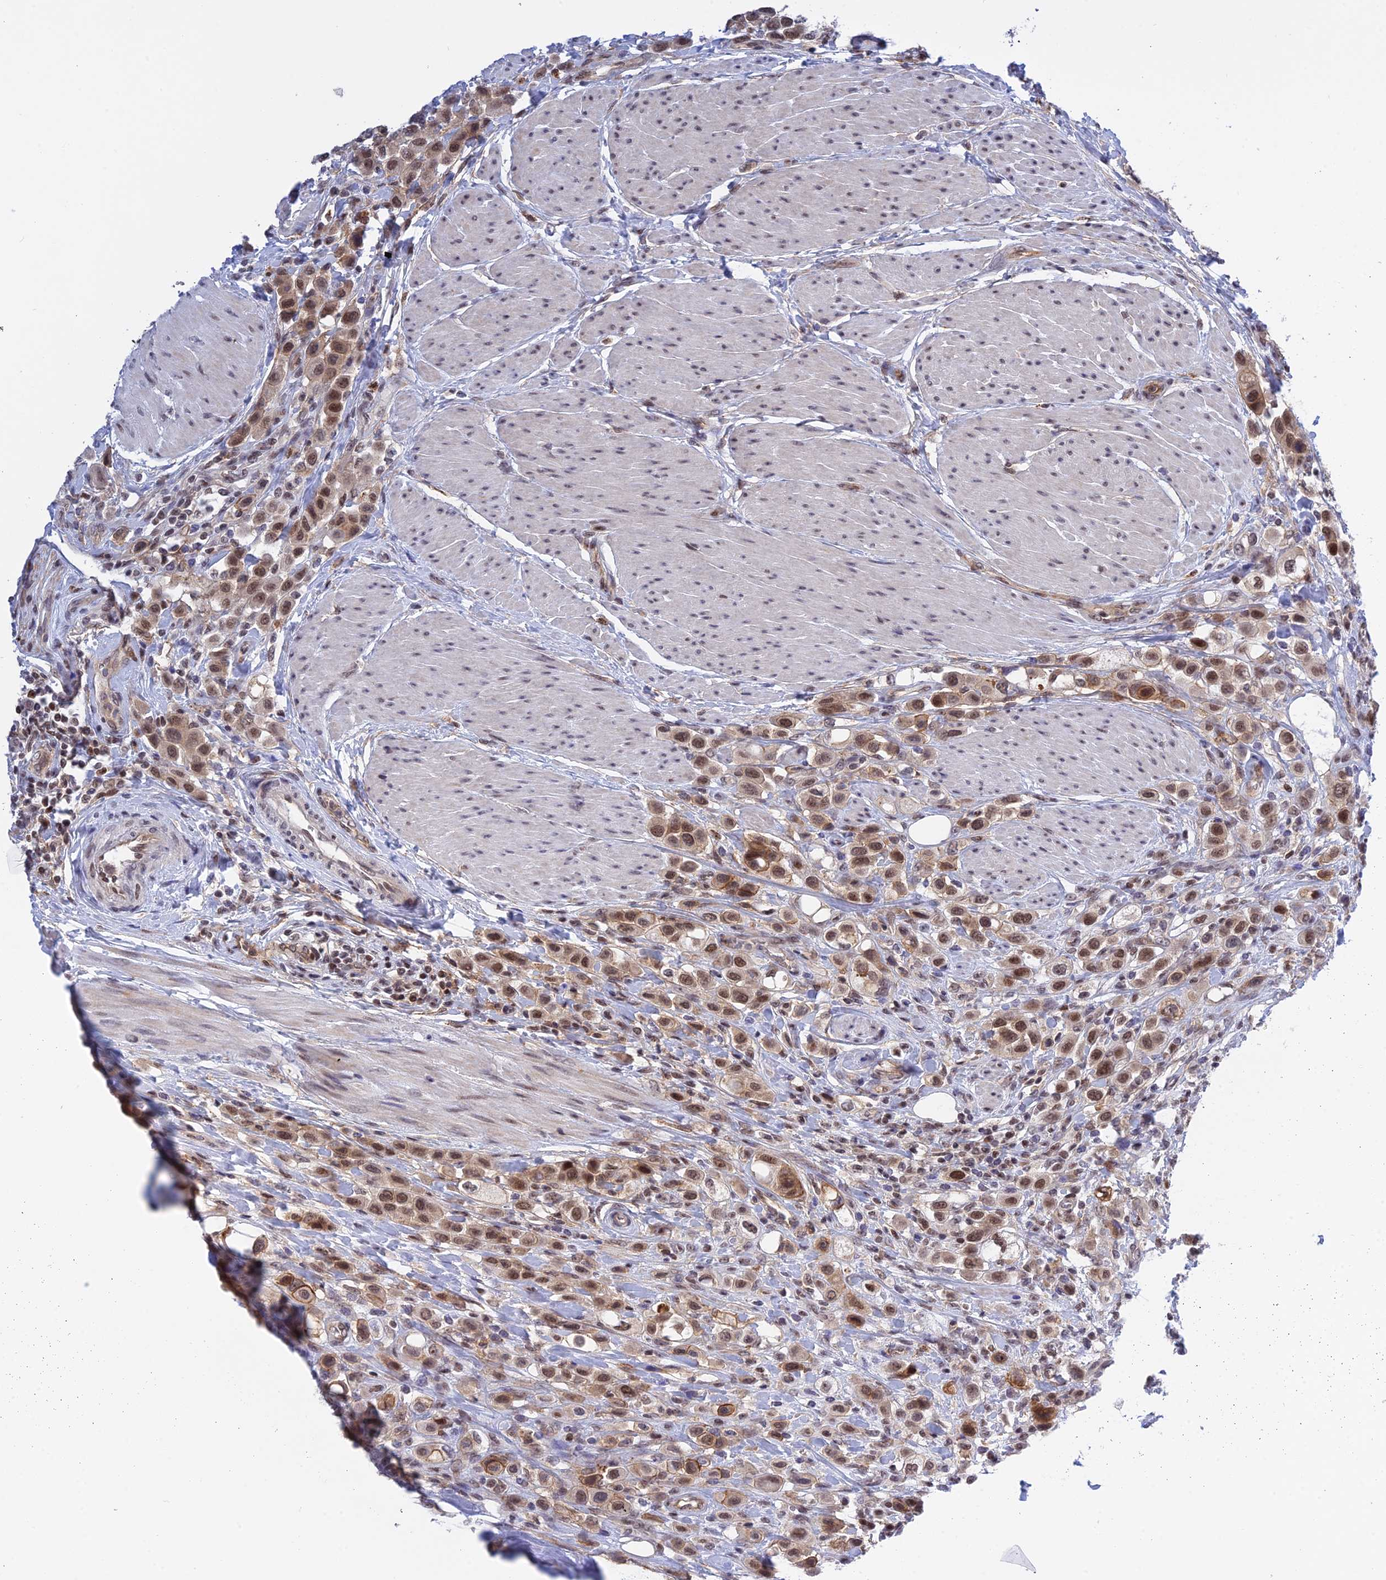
{"staining": {"intensity": "moderate", "quantity": ">75%", "location": "cytoplasmic/membranous,nuclear"}, "tissue": "urothelial cancer", "cell_type": "Tumor cells", "image_type": "cancer", "snomed": [{"axis": "morphology", "description": "Urothelial carcinoma, High grade"}, {"axis": "topography", "description": "Urinary bladder"}], "caption": "DAB immunohistochemical staining of human urothelial cancer exhibits moderate cytoplasmic/membranous and nuclear protein expression in about >75% of tumor cells. The staining is performed using DAB brown chromogen to label protein expression. The nuclei are counter-stained blue using hematoxylin.", "gene": "TCEA1", "patient": {"sex": "male", "age": 50}}